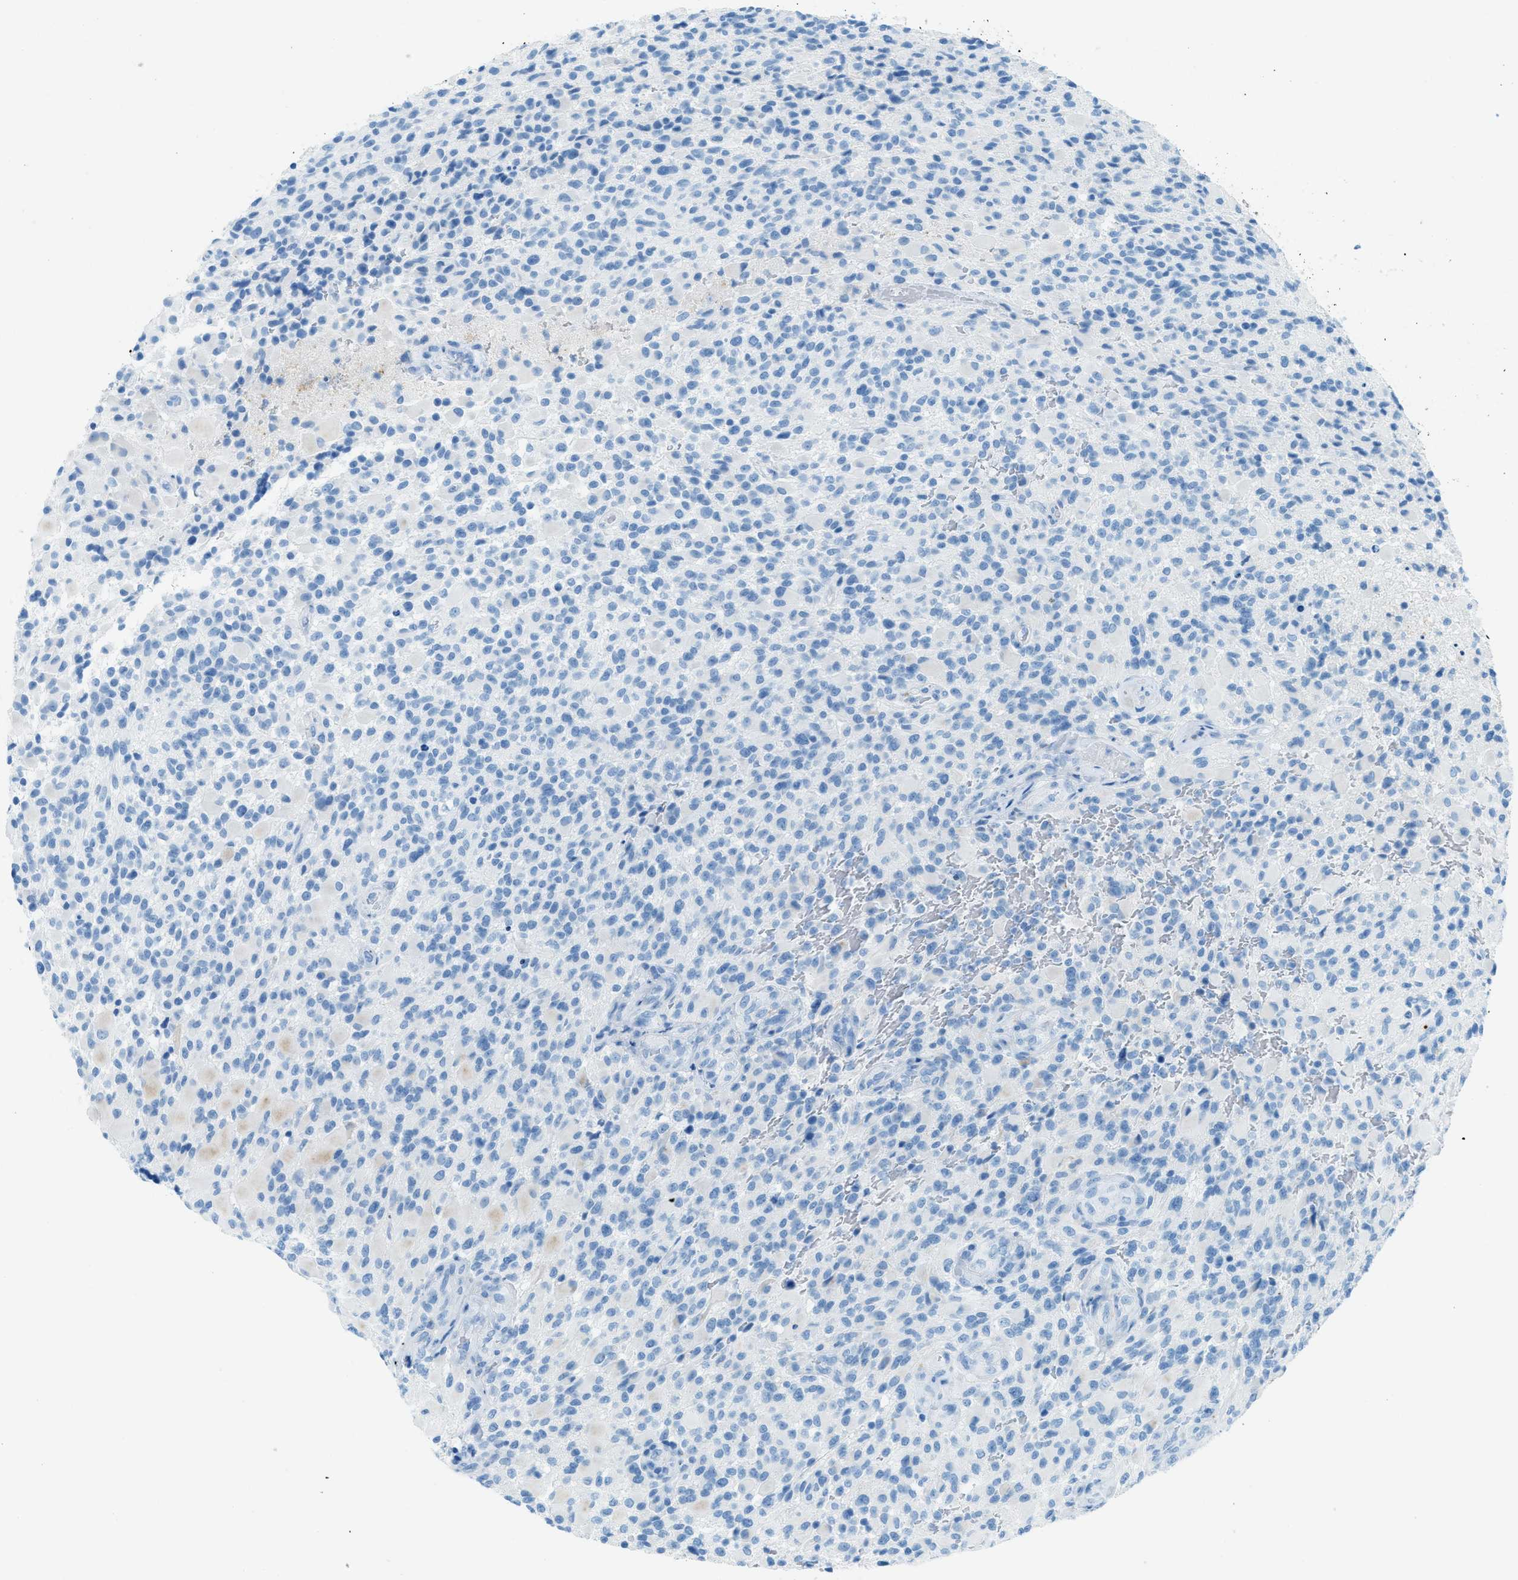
{"staining": {"intensity": "negative", "quantity": "none", "location": "none"}, "tissue": "glioma", "cell_type": "Tumor cells", "image_type": "cancer", "snomed": [{"axis": "morphology", "description": "Glioma, malignant, High grade"}, {"axis": "topography", "description": "Brain"}], "caption": "The histopathology image demonstrates no significant positivity in tumor cells of glioma. (Immunohistochemistry (ihc), brightfield microscopy, high magnification).", "gene": "C21orf62", "patient": {"sex": "male", "age": 71}}